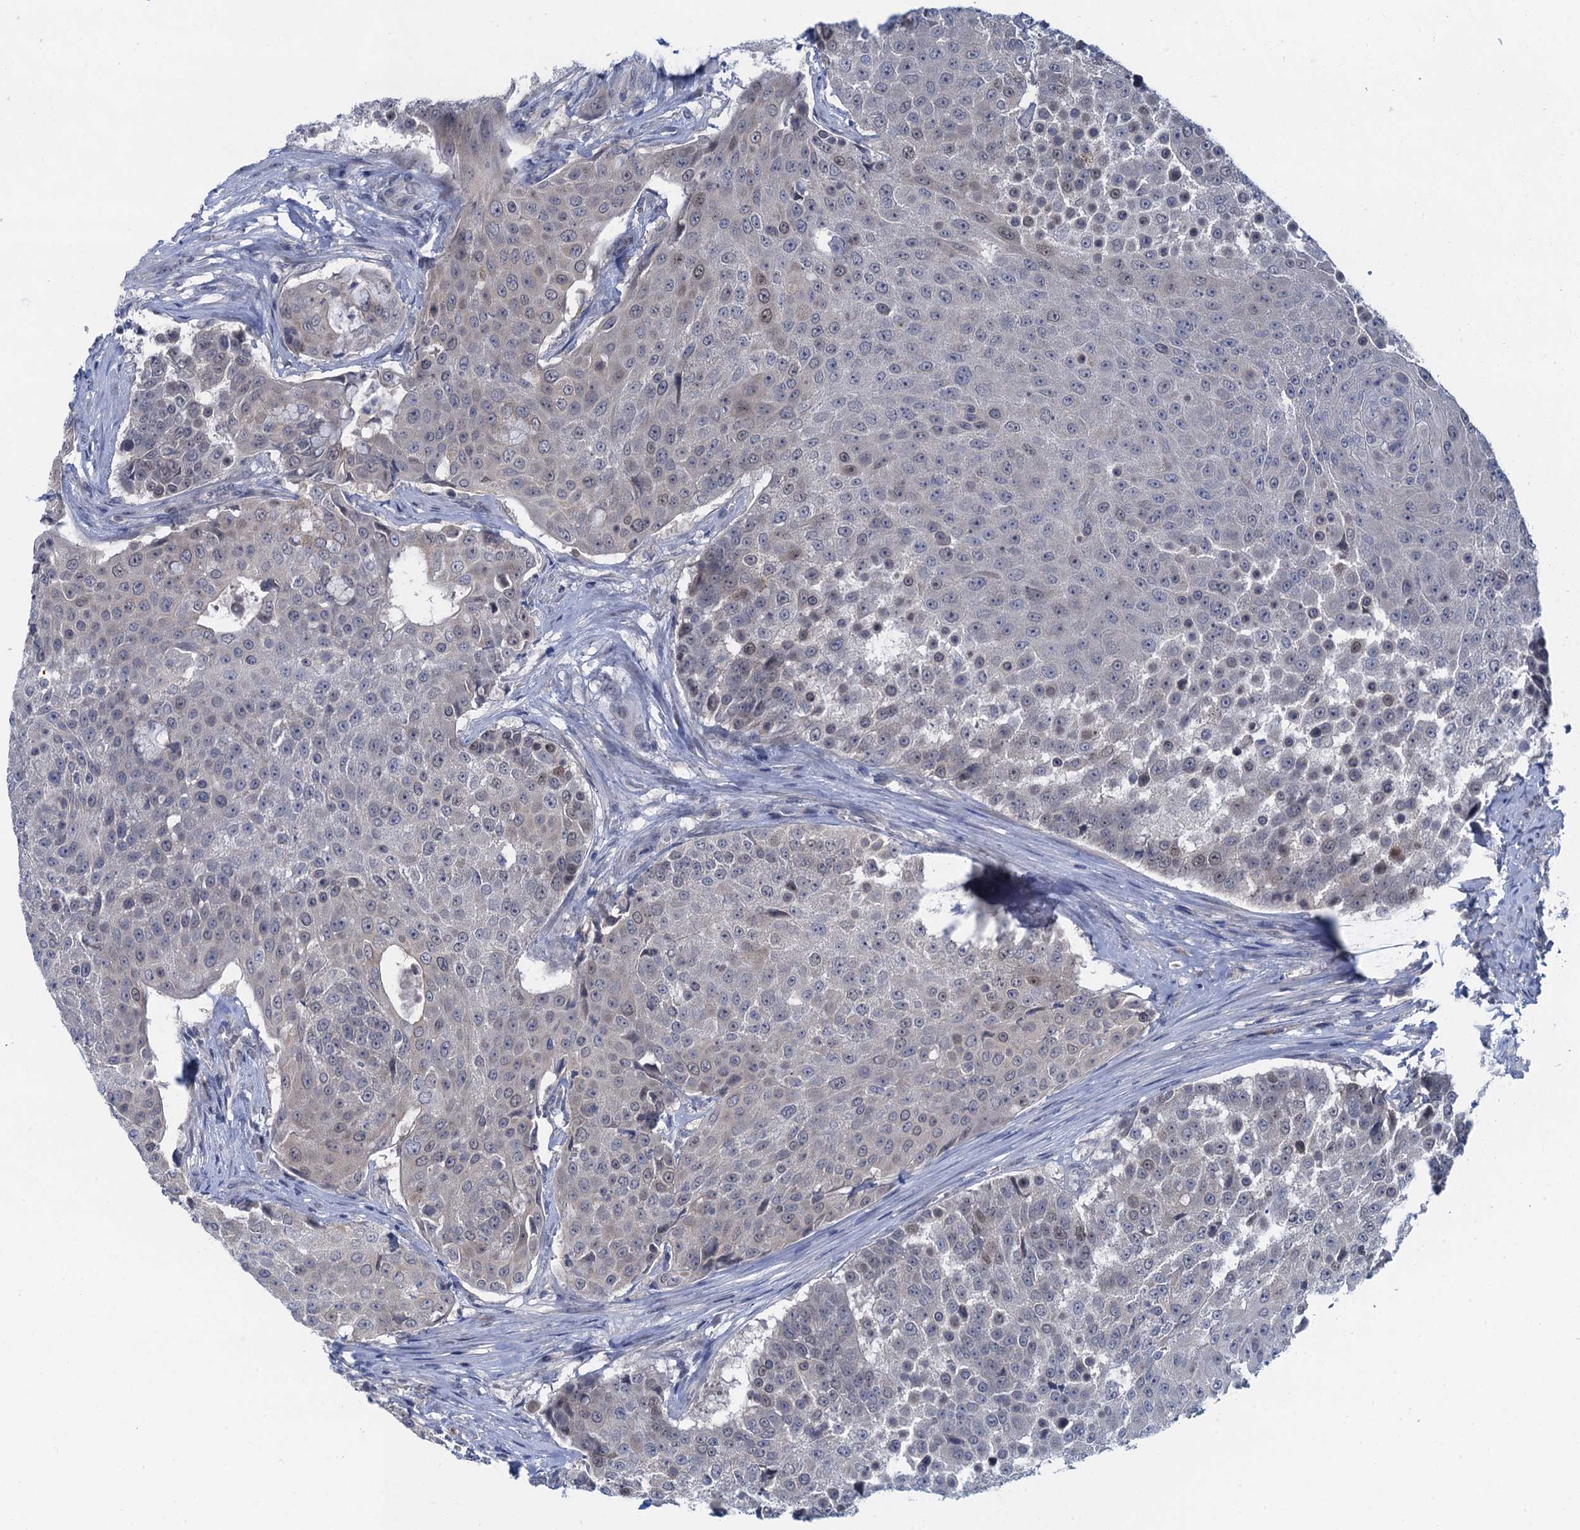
{"staining": {"intensity": "negative", "quantity": "none", "location": "none"}, "tissue": "urothelial cancer", "cell_type": "Tumor cells", "image_type": "cancer", "snomed": [{"axis": "morphology", "description": "Urothelial carcinoma, High grade"}, {"axis": "topography", "description": "Urinary bladder"}], "caption": "An image of urothelial cancer stained for a protein displays no brown staining in tumor cells.", "gene": "MRFAP1", "patient": {"sex": "female", "age": 63}}